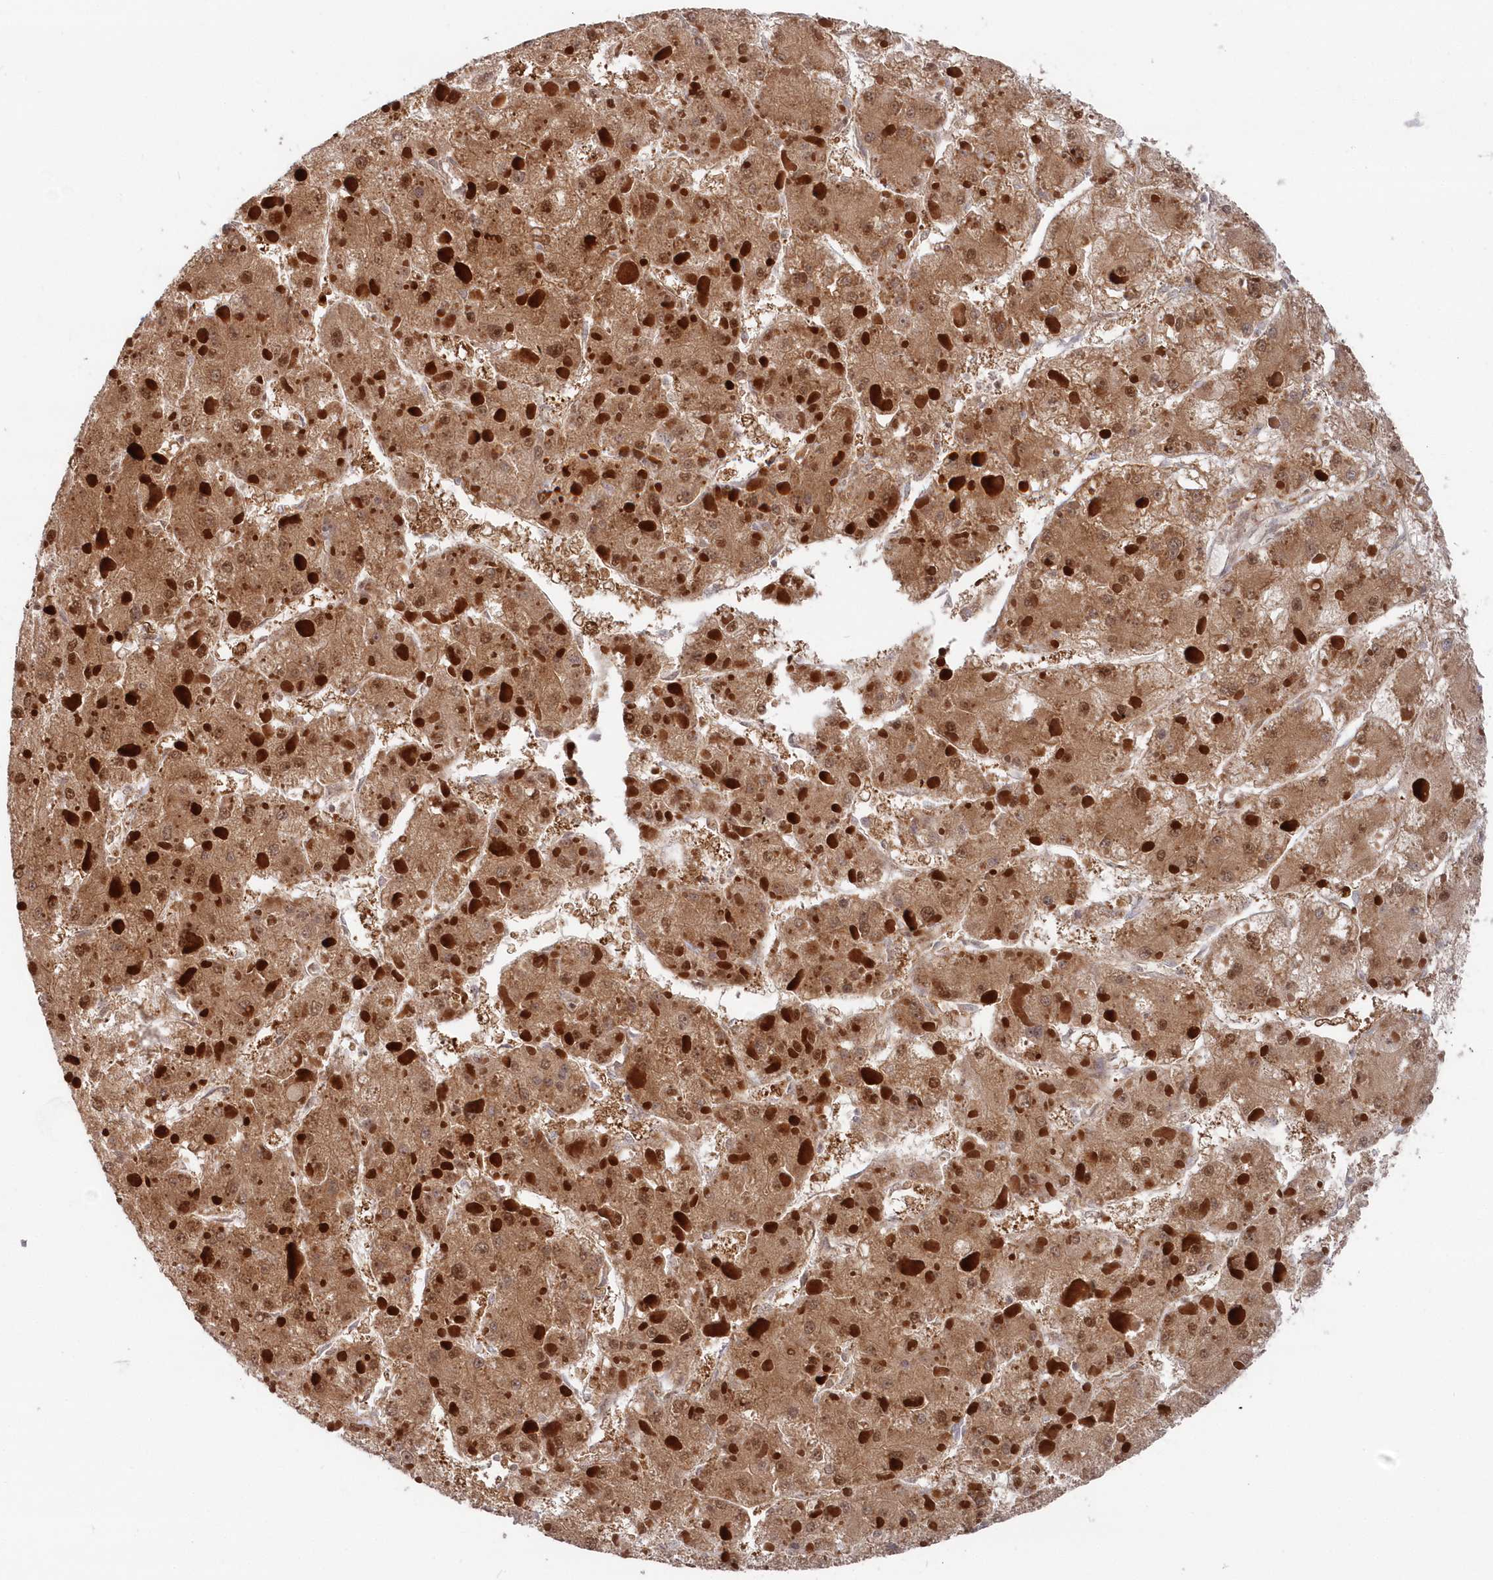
{"staining": {"intensity": "moderate", "quantity": ">75%", "location": "cytoplasmic/membranous,nuclear"}, "tissue": "liver cancer", "cell_type": "Tumor cells", "image_type": "cancer", "snomed": [{"axis": "morphology", "description": "Carcinoma, Hepatocellular, NOS"}, {"axis": "topography", "description": "Liver"}], "caption": "Brown immunohistochemical staining in human liver cancer (hepatocellular carcinoma) shows moderate cytoplasmic/membranous and nuclear positivity in approximately >75% of tumor cells.", "gene": "ABHD14B", "patient": {"sex": "female", "age": 73}}